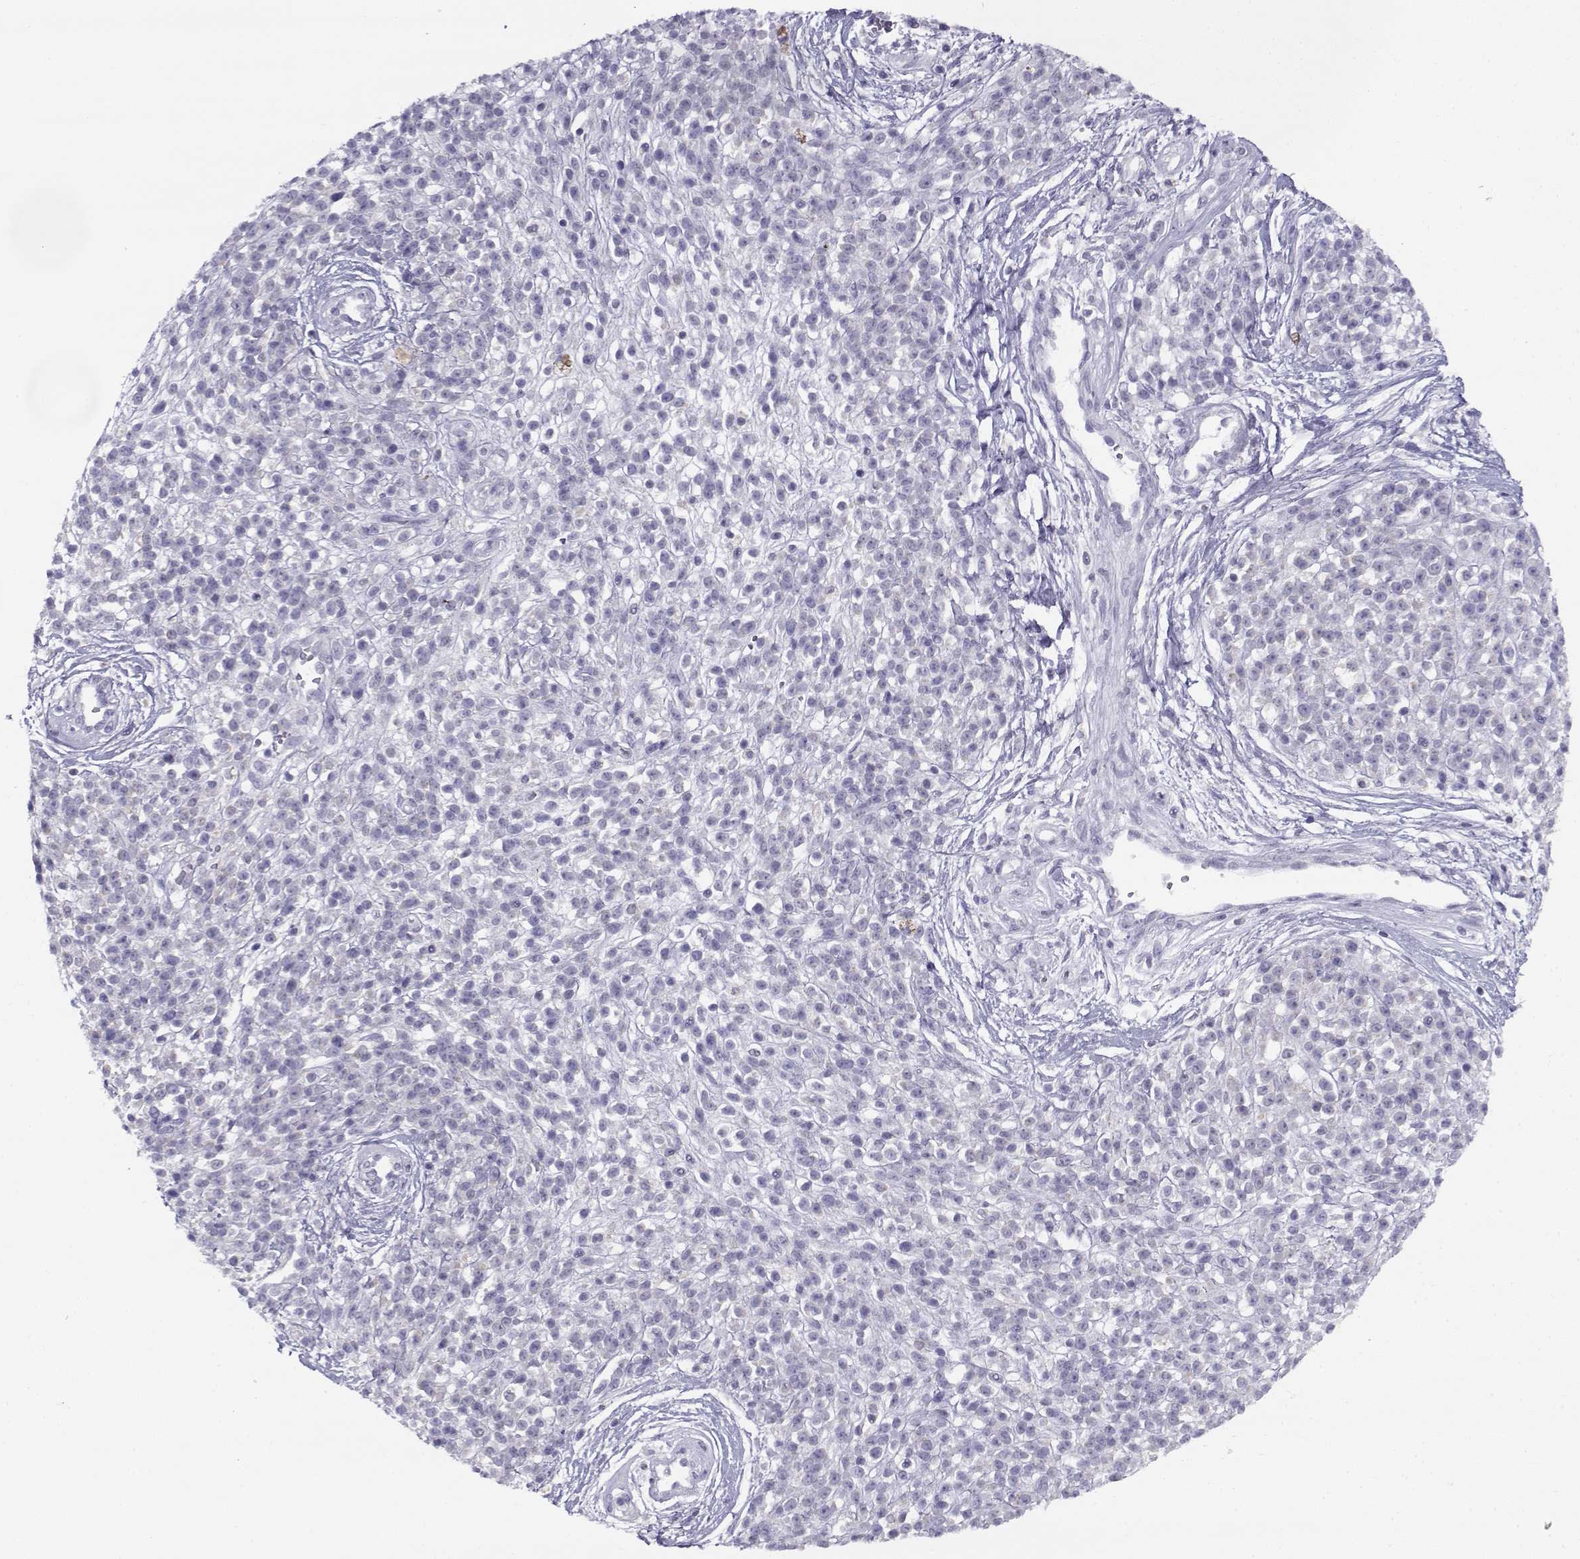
{"staining": {"intensity": "negative", "quantity": "none", "location": "none"}, "tissue": "melanoma", "cell_type": "Tumor cells", "image_type": "cancer", "snomed": [{"axis": "morphology", "description": "Malignant melanoma, NOS"}, {"axis": "topography", "description": "Skin"}, {"axis": "topography", "description": "Skin of trunk"}], "caption": "High magnification brightfield microscopy of melanoma stained with DAB (brown) and counterstained with hematoxylin (blue): tumor cells show no significant expression. (DAB immunohistochemistry (IHC) visualized using brightfield microscopy, high magnification).", "gene": "FAM166A", "patient": {"sex": "male", "age": 74}}